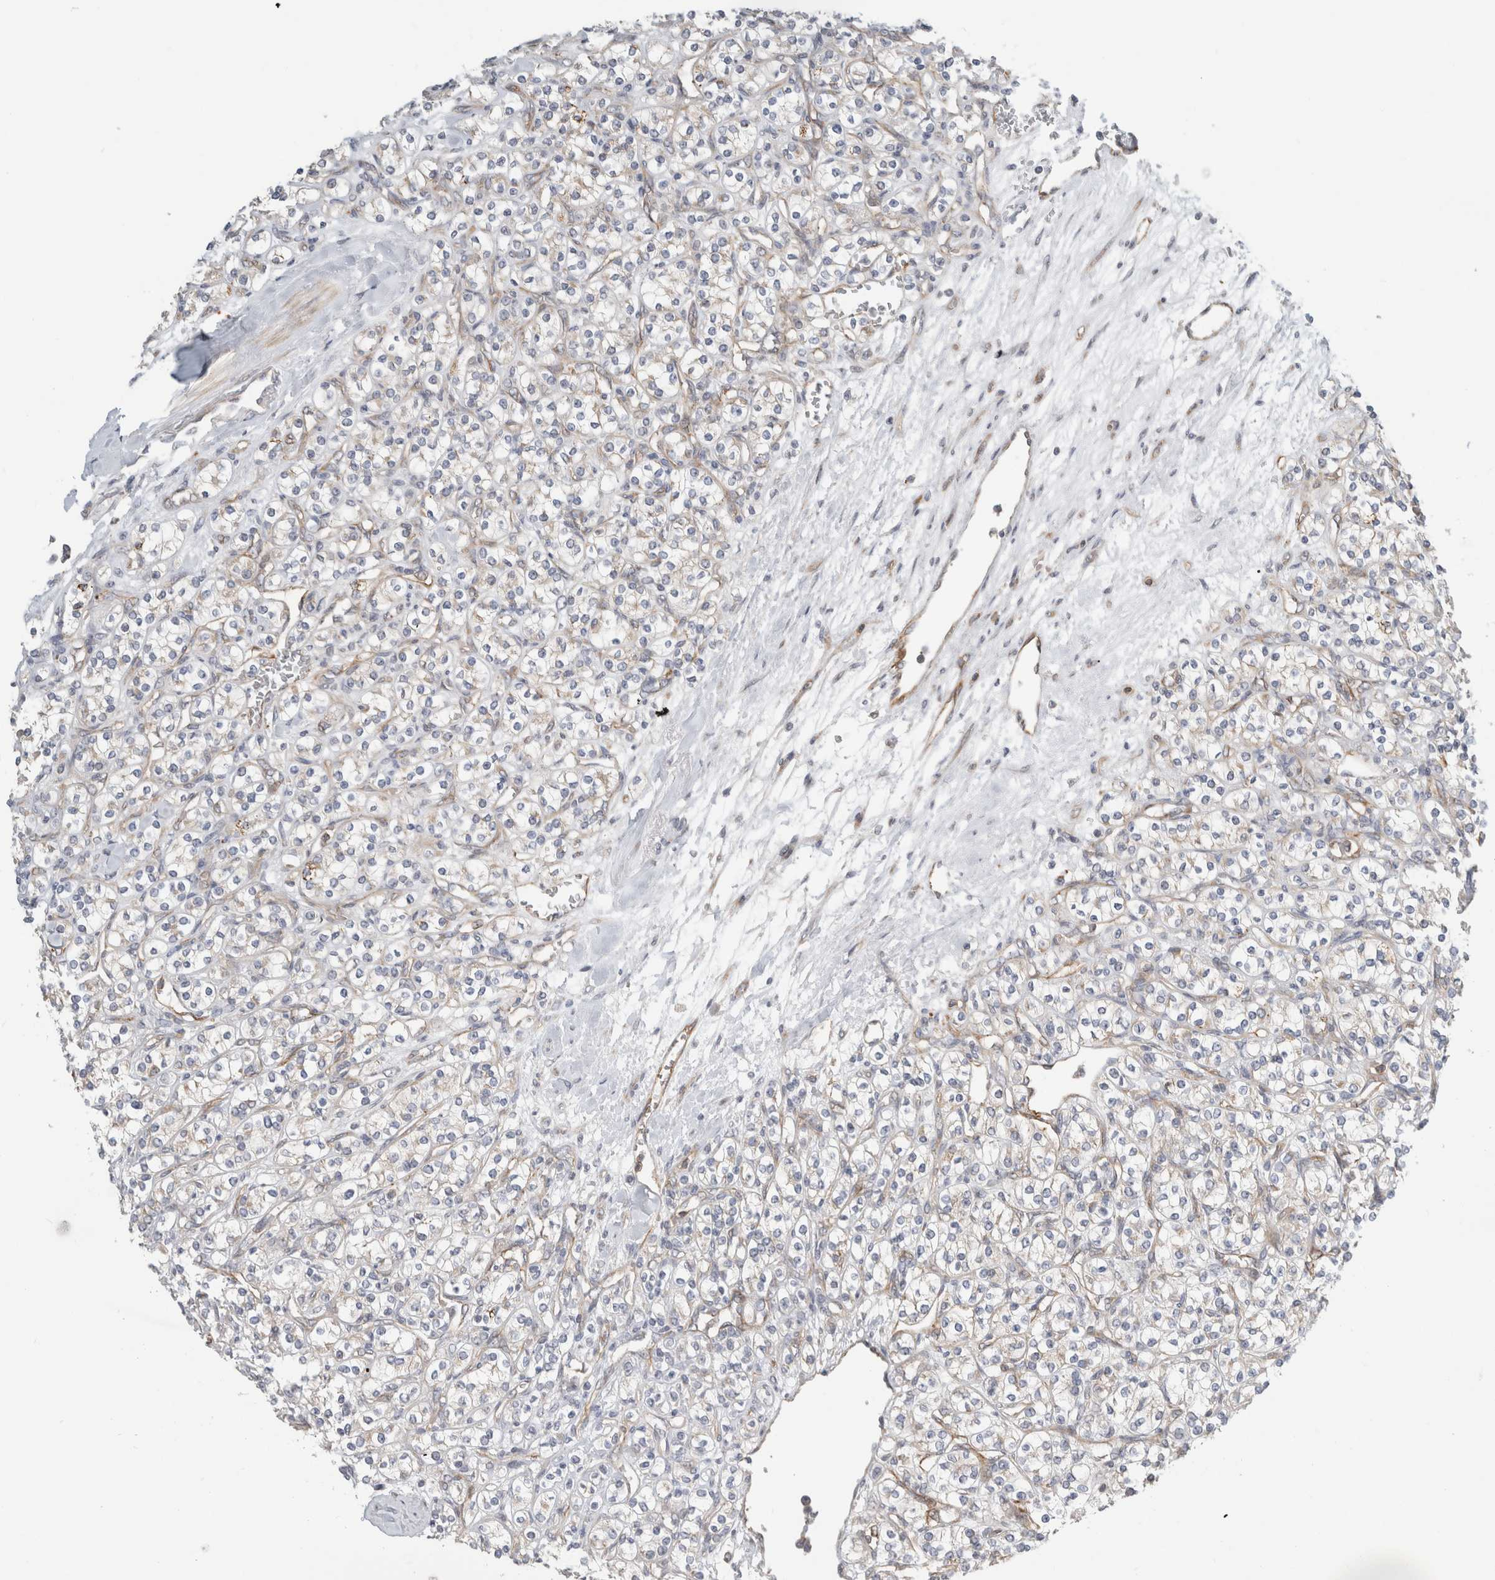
{"staining": {"intensity": "negative", "quantity": "none", "location": "none"}, "tissue": "renal cancer", "cell_type": "Tumor cells", "image_type": "cancer", "snomed": [{"axis": "morphology", "description": "Adenocarcinoma, NOS"}, {"axis": "topography", "description": "Kidney"}], "caption": "IHC histopathology image of human renal cancer (adenocarcinoma) stained for a protein (brown), which reveals no staining in tumor cells.", "gene": "KPNA5", "patient": {"sex": "male", "age": 77}}